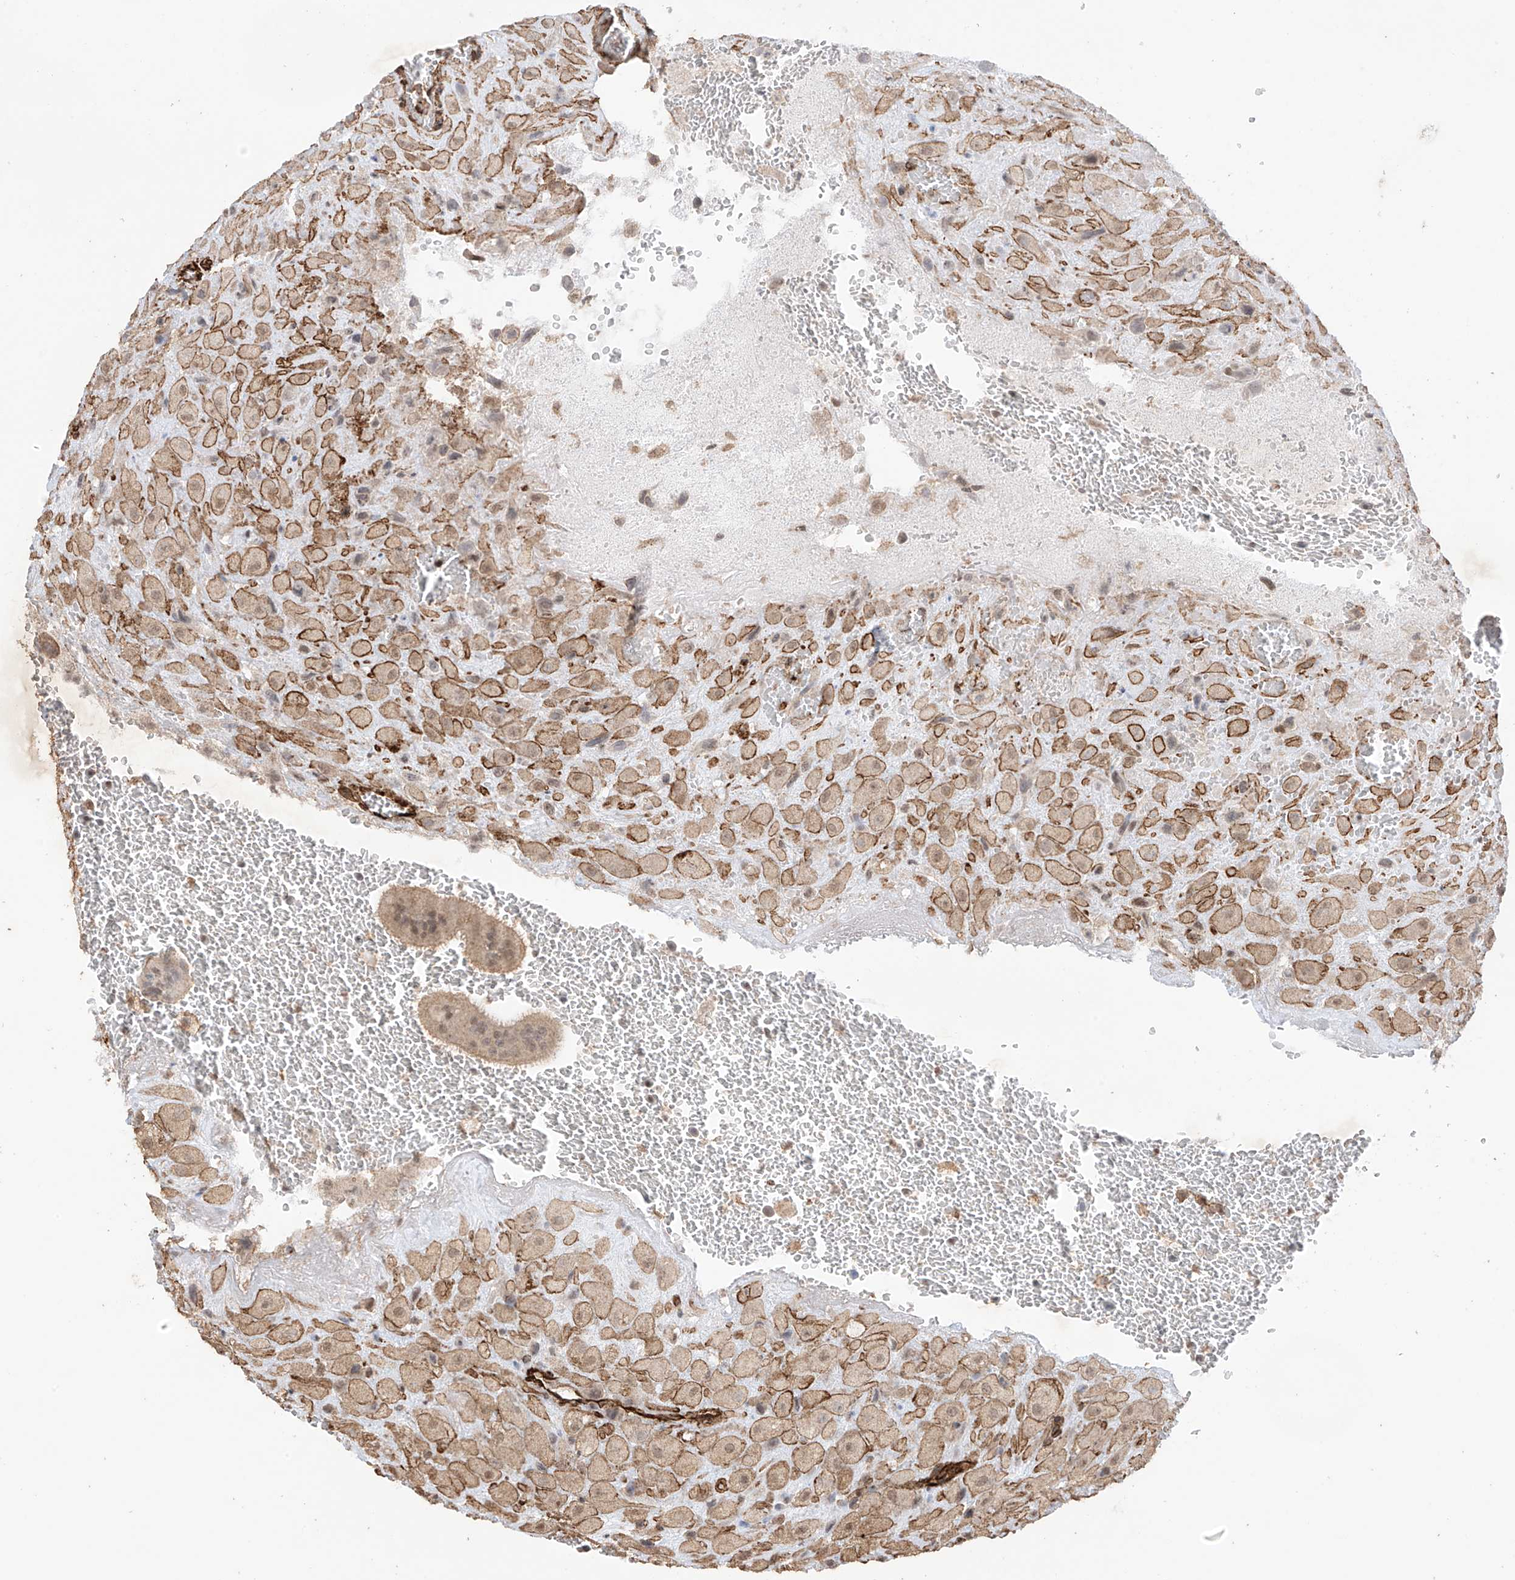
{"staining": {"intensity": "moderate", "quantity": ">75%", "location": "cytoplasmic/membranous"}, "tissue": "placenta", "cell_type": "Decidual cells", "image_type": "normal", "snomed": [{"axis": "morphology", "description": "Normal tissue, NOS"}, {"axis": "topography", "description": "Placenta"}], "caption": "Placenta stained with a brown dye exhibits moderate cytoplasmic/membranous positive positivity in about >75% of decidual cells.", "gene": "TTLL5", "patient": {"sex": "female", "age": 35}}